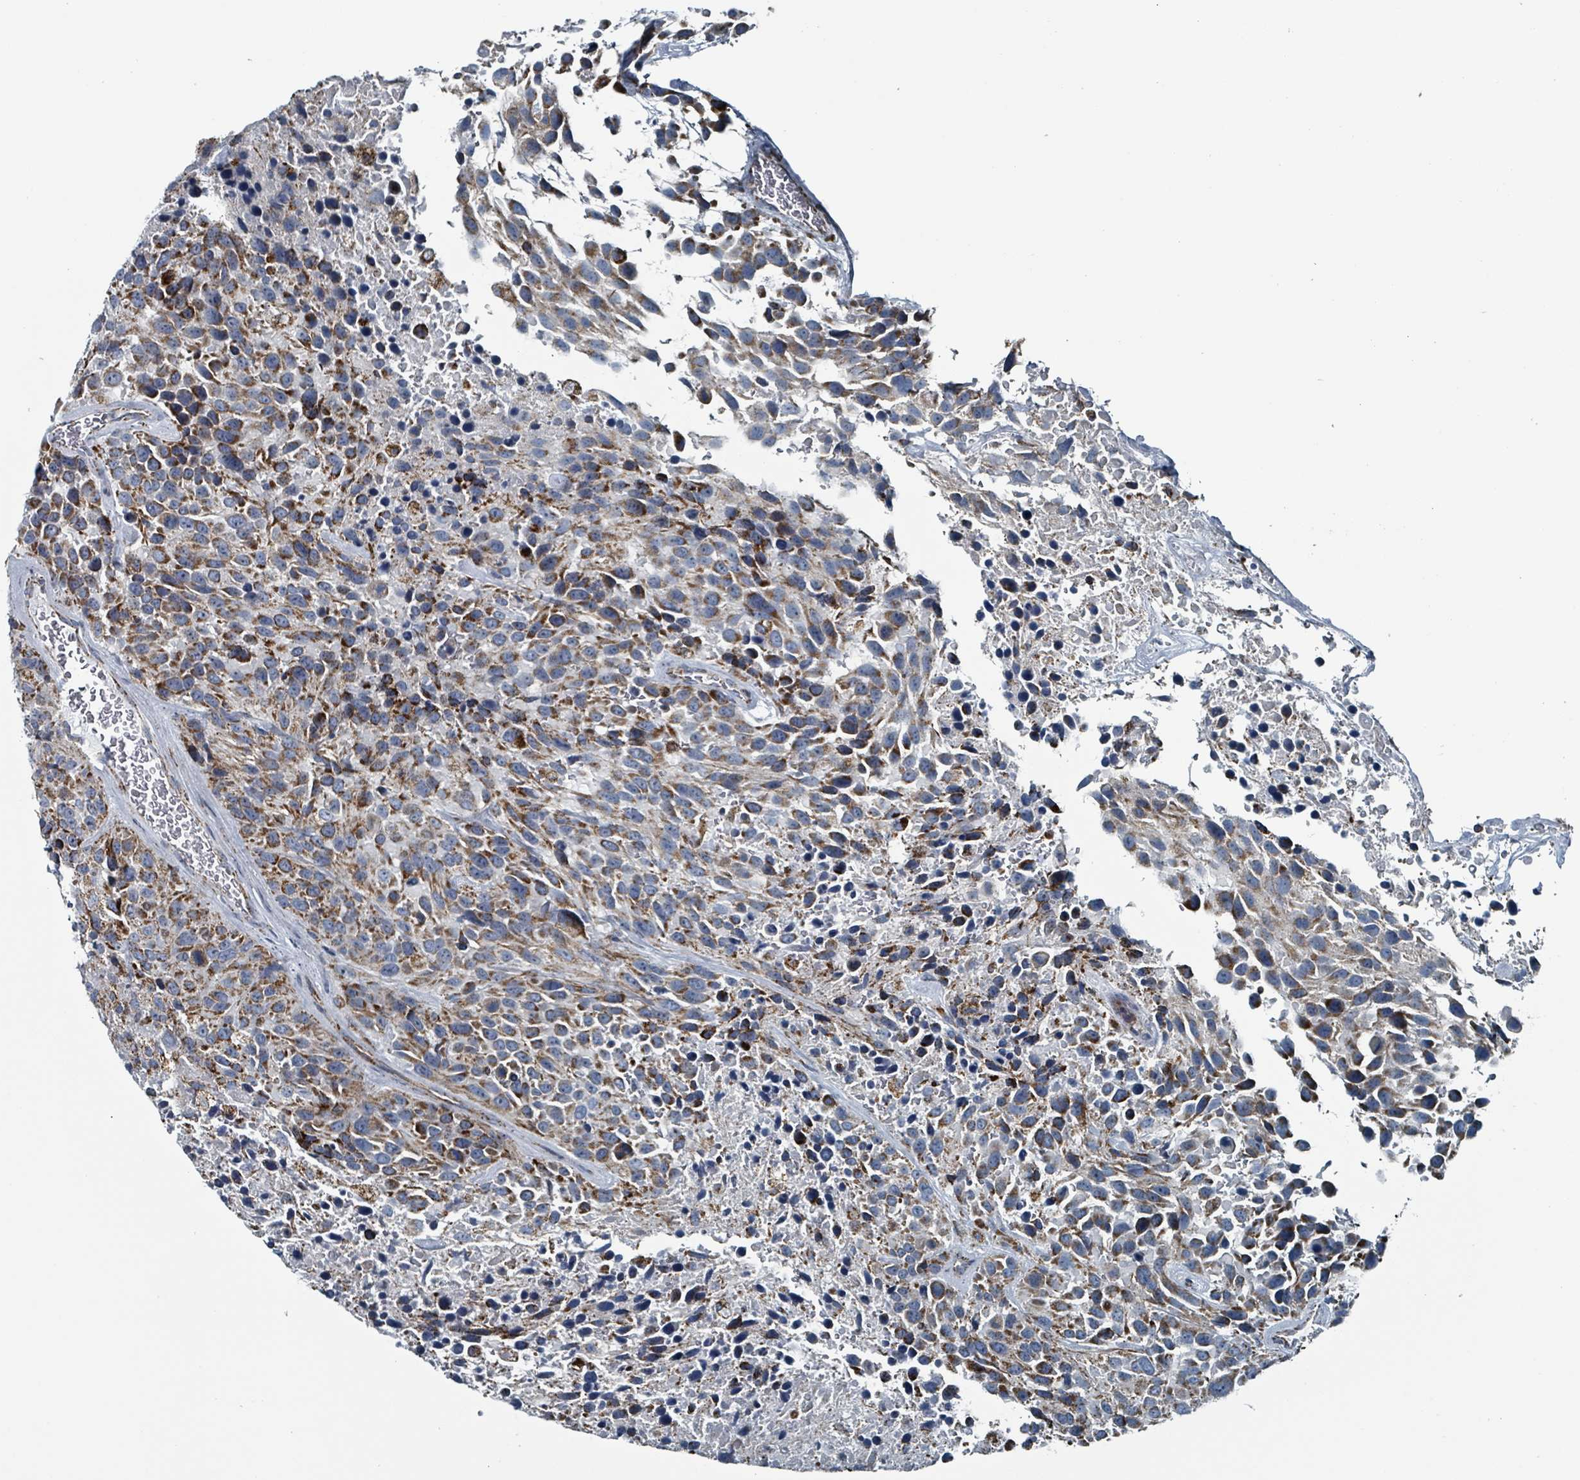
{"staining": {"intensity": "moderate", "quantity": ">75%", "location": "cytoplasmic/membranous"}, "tissue": "urothelial cancer", "cell_type": "Tumor cells", "image_type": "cancer", "snomed": [{"axis": "morphology", "description": "Urothelial carcinoma, High grade"}, {"axis": "topography", "description": "Urinary bladder"}], "caption": "Immunohistochemical staining of human high-grade urothelial carcinoma shows medium levels of moderate cytoplasmic/membranous protein expression in about >75% of tumor cells.", "gene": "ABHD18", "patient": {"sex": "female", "age": 70}}